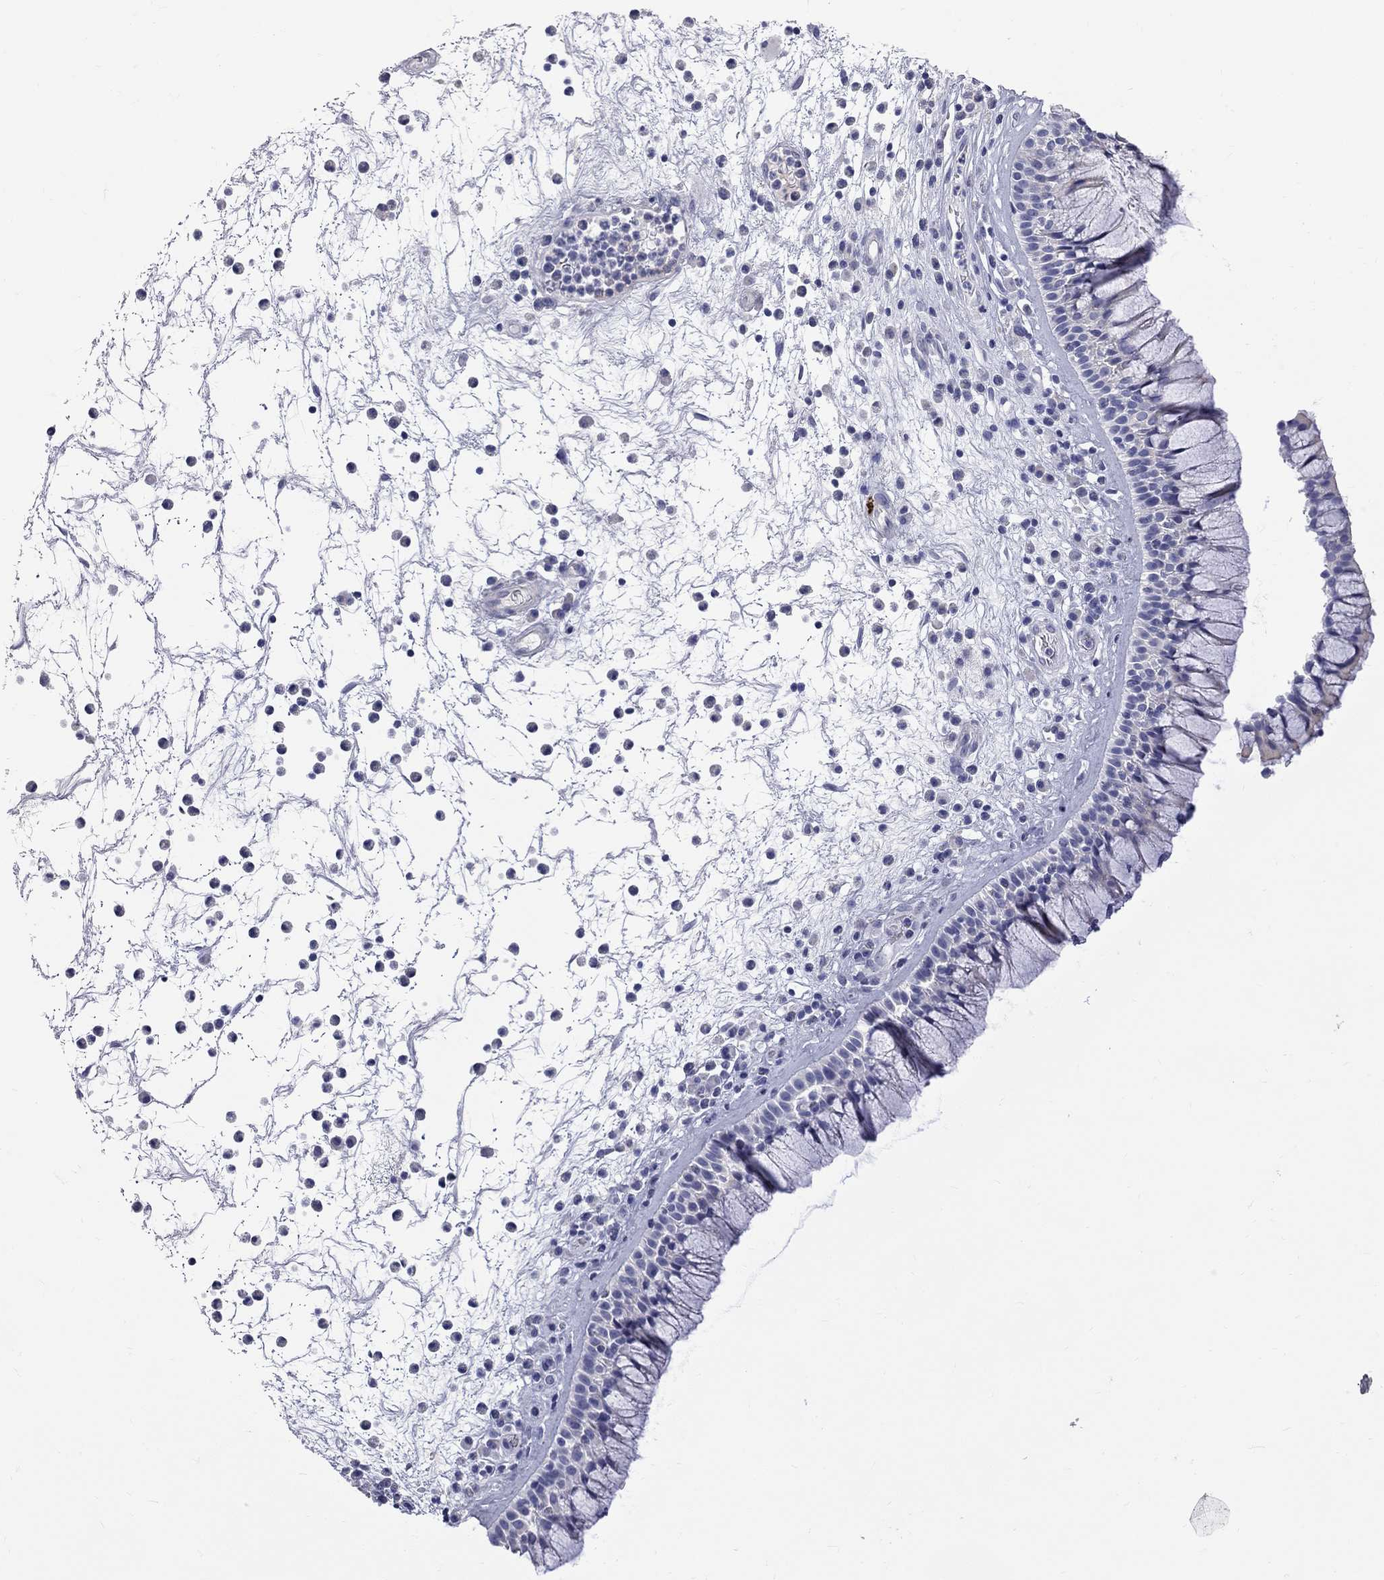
{"staining": {"intensity": "negative", "quantity": "none", "location": "none"}, "tissue": "nasopharynx", "cell_type": "Respiratory epithelial cells", "image_type": "normal", "snomed": [{"axis": "morphology", "description": "Normal tissue, NOS"}, {"axis": "topography", "description": "Nasopharynx"}], "caption": "Immunohistochemistry of unremarkable human nasopharynx shows no expression in respiratory epithelial cells.", "gene": "KCND2", "patient": {"sex": "male", "age": 77}}